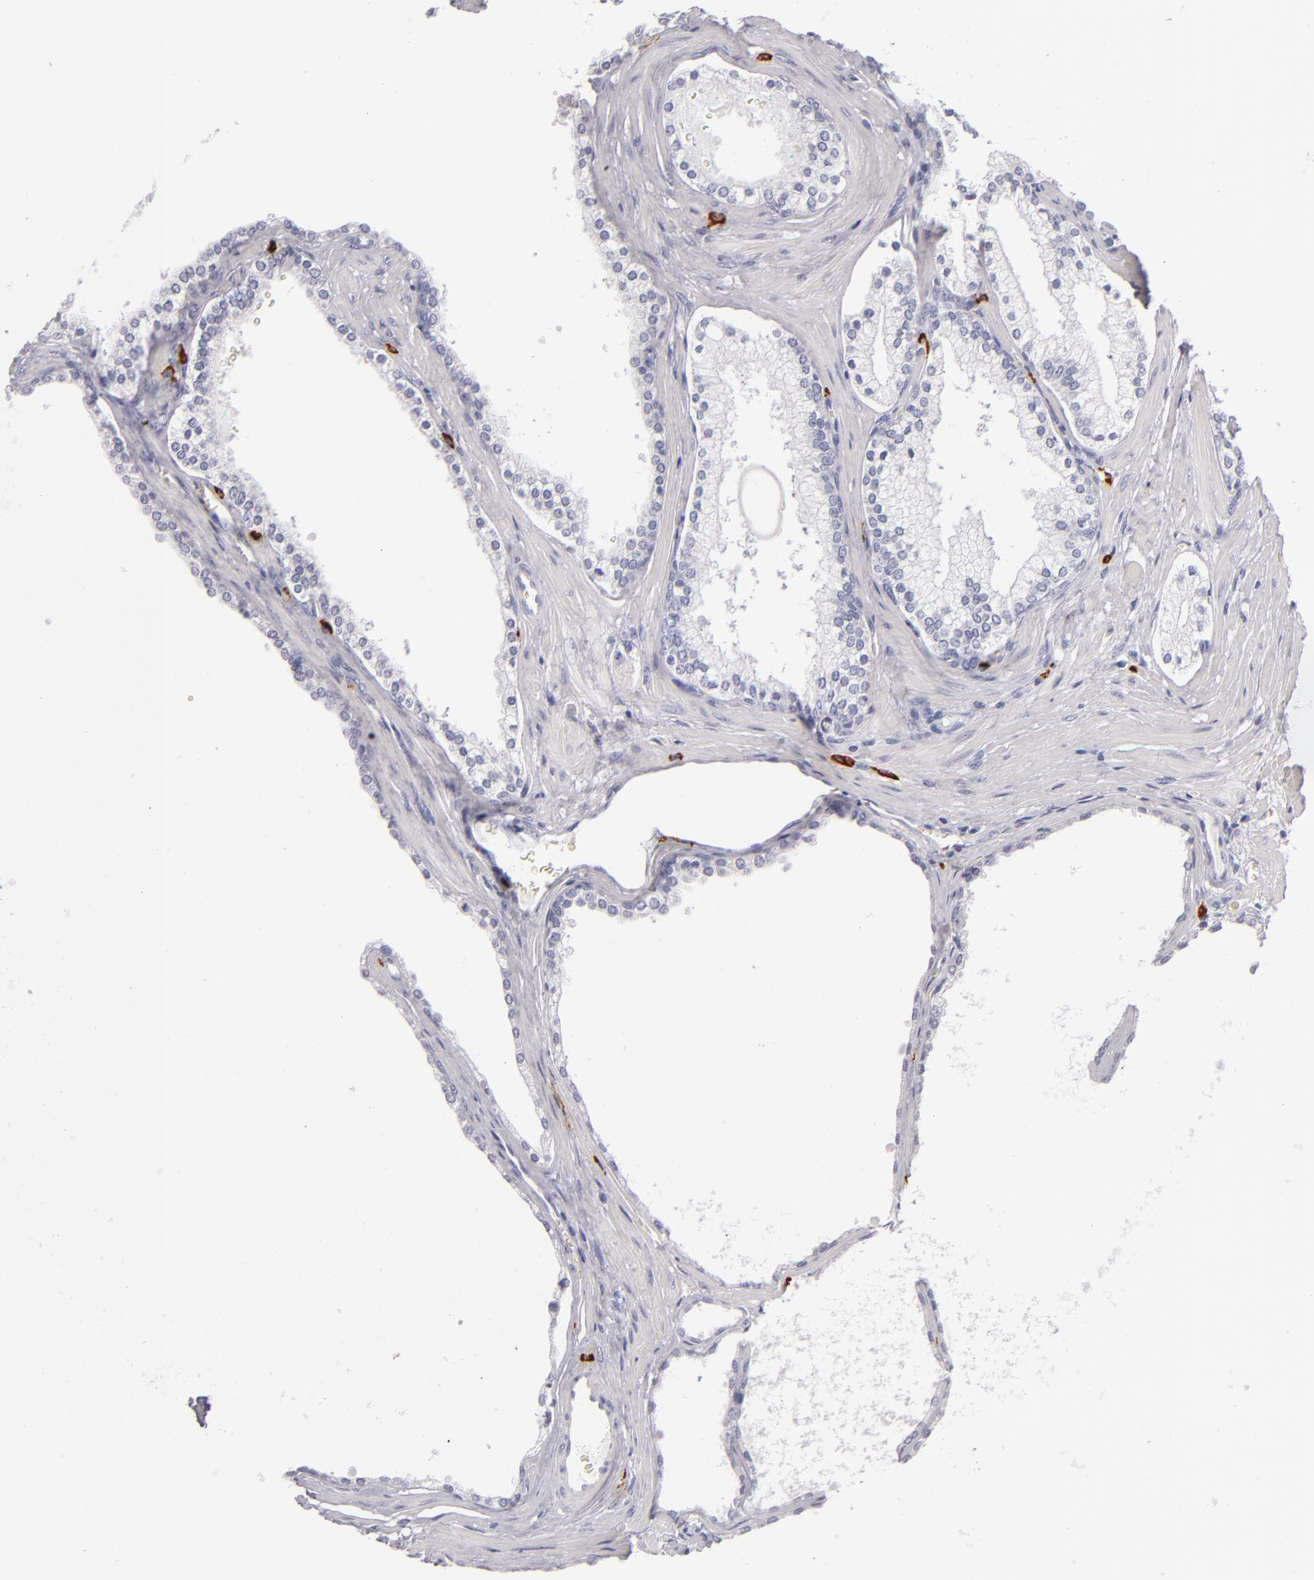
{"staining": {"intensity": "negative", "quantity": "none", "location": "none"}, "tissue": "prostate cancer", "cell_type": "Tumor cells", "image_type": "cancer", "snomed": [{"axis": "morphology", "description": "Adenocarcinoma, High grade"}, {"axis": "topography", "description": "Prostate"}], "caption": "Immunohistochemistry (IHC) micrograph of neoplastic tissue: human high-grade adenocarcinoma (prostate) stained with DAB (3,3'-diaminobenzidine) shows no significant protein positivity in tumor cells. The staining was performed using DAB to visualize the protein expression in brown, while the nuclei were stained in blue with hematoxylin (Magnification: 20x).", "gene": "TPSD1", "patient": {"sex": "male", "age": 71}}